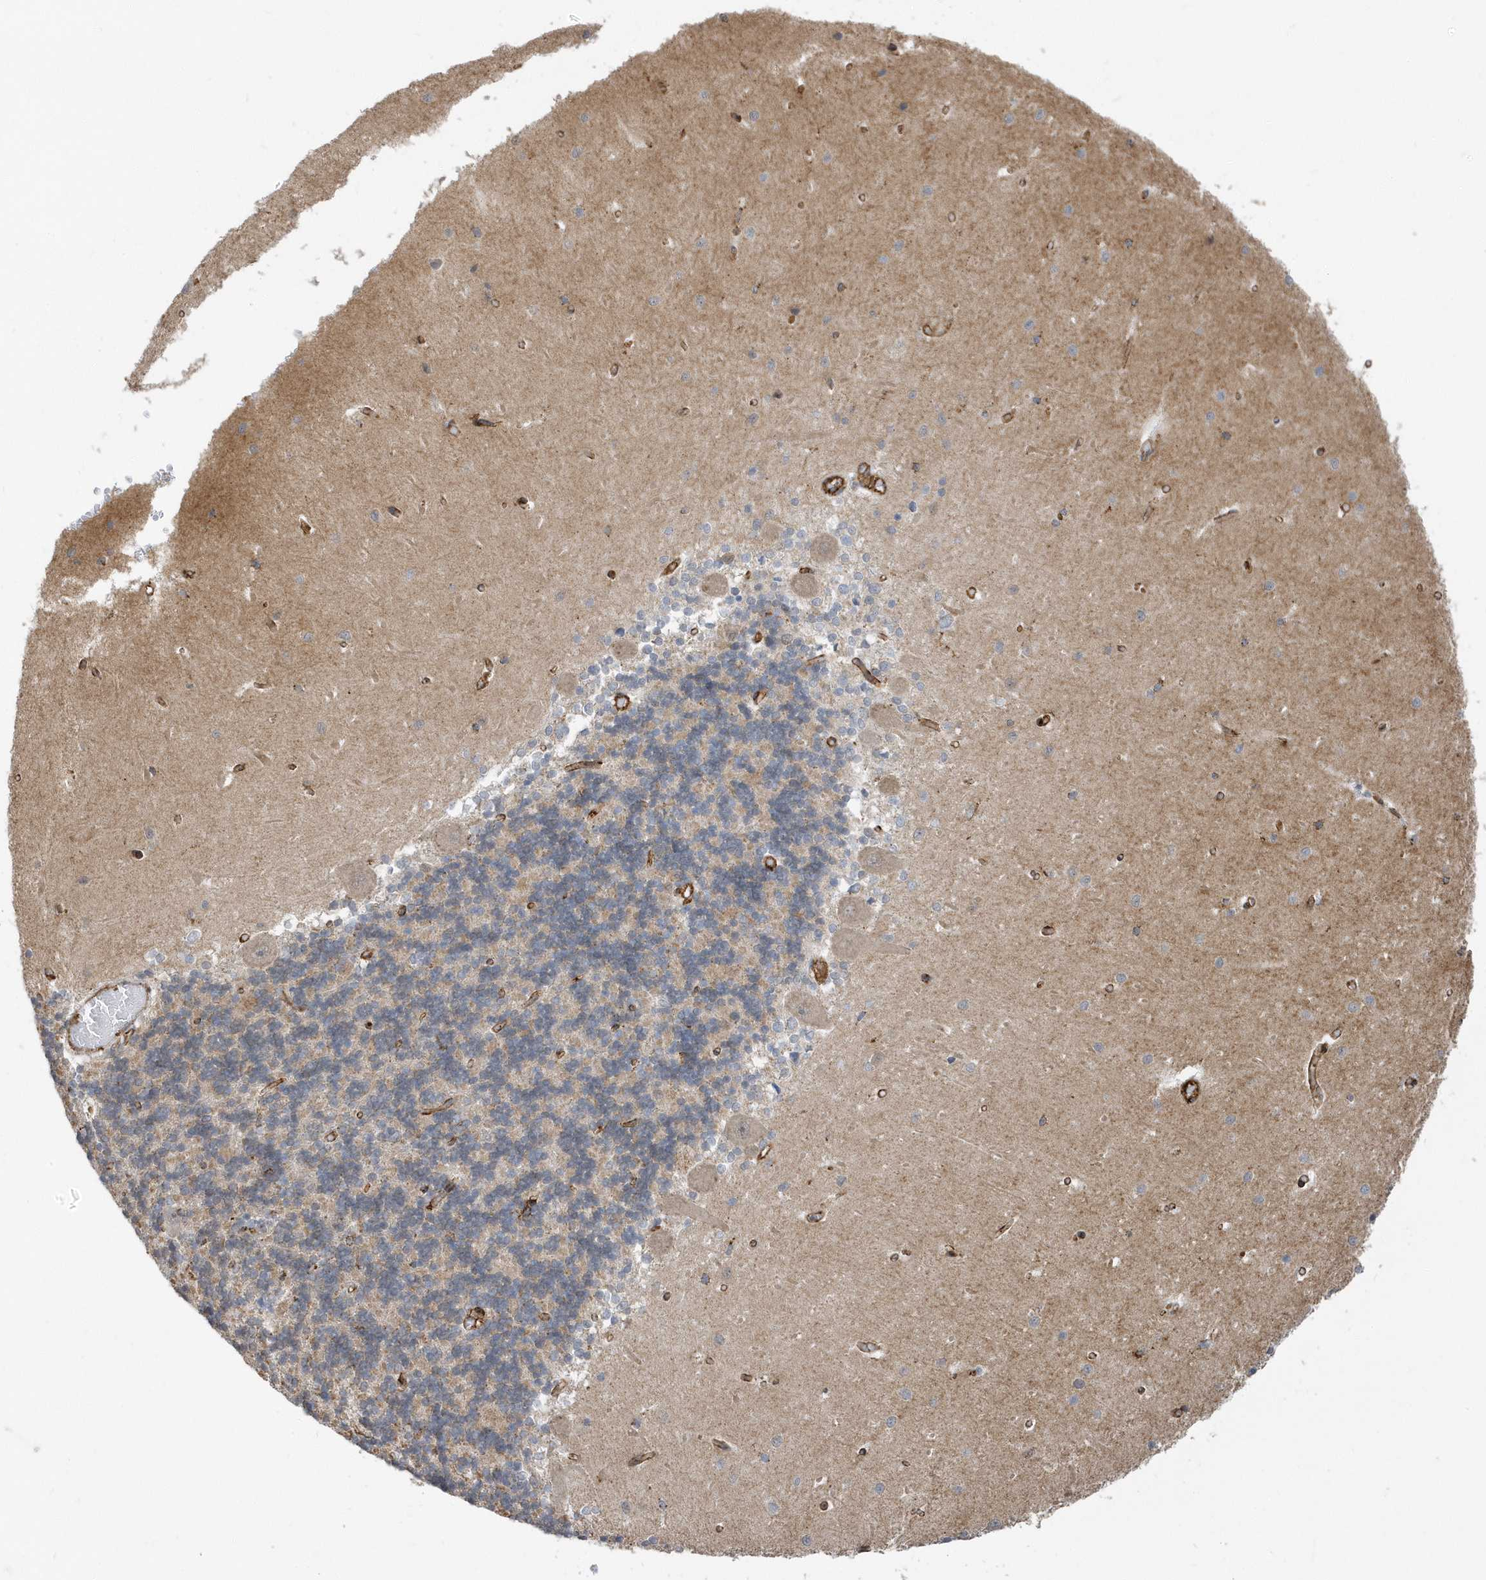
{"staining": {"intensity": "negative", "quantity": "none", "location": "none"}, "tissue": "cerebellum", "cell_type": "Cells in granular layer", "image_type": "normal", "snomed": [{"axis": "morphology", "description": "Normal tissue, NOS"}, {"axis": "topography", "description": "Cerebellum"}], "caption": "IHC of normal cerebellum reveals no positivity in cells in granular layer. (Stains: DAB (3,3'-diaminobenzidine) IHC with hematoxylin counter stain, Microscopy: brightfield microscopy at high magnification).", "gene": "HRH4", "patient": {"sex": "male", "age": 37}}